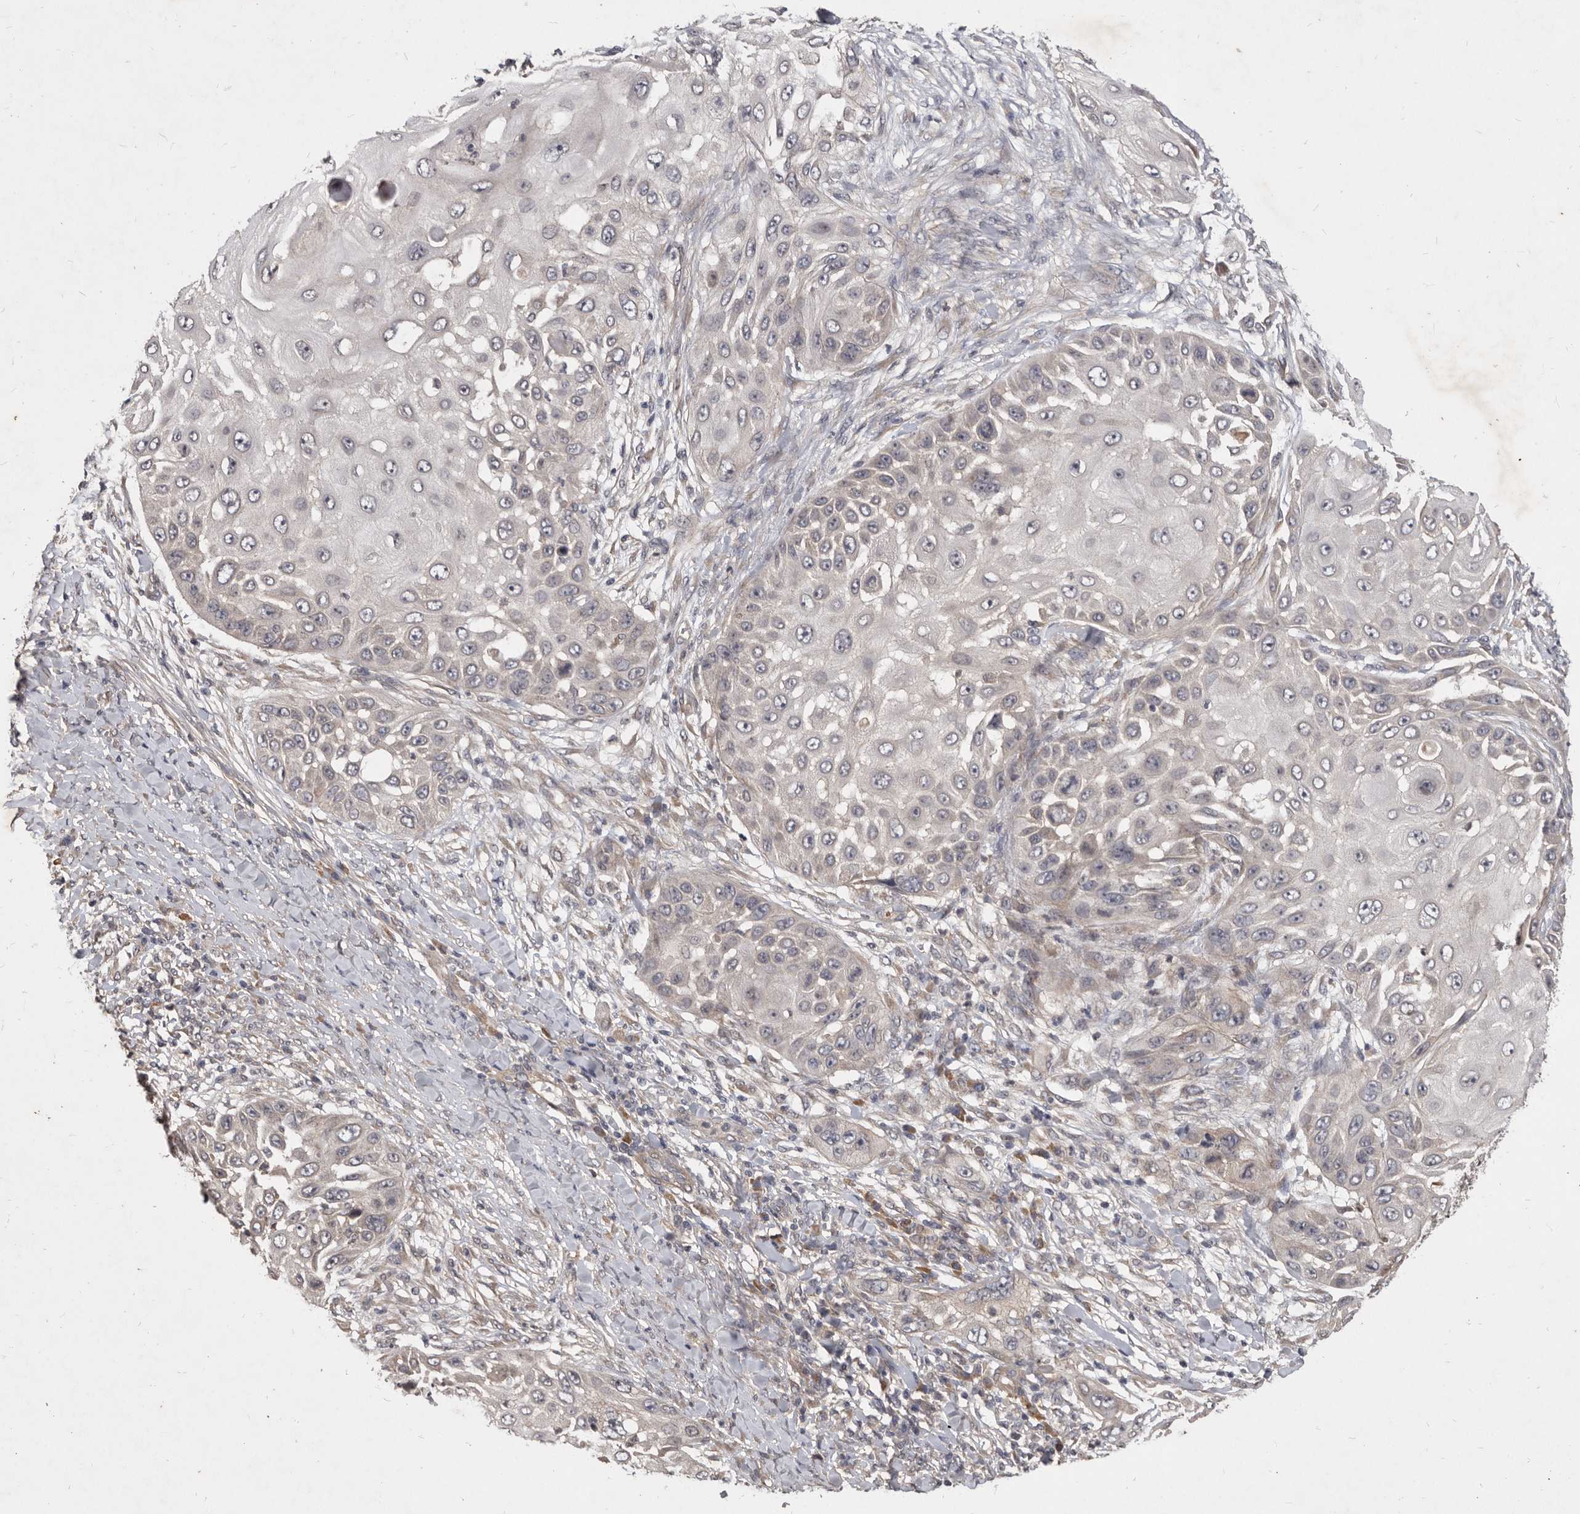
{"staining": {"intensity": "negative", "quantity": "none", "location": "none"}, "tissue": "skin cancer", "cell_type": "Tumor cells", "image_type": "cancer", "snomed": [{"axis": "morphology", "description": "Squamous cell carcinoma, NOS"}, {"axis": "topography", "description": "Skin"}], "caption": "DAB (3,3'-diaminobenzidine) immunohistochemical staining of human skin cancer (squamous cell carcinoma) exhibits no significant positivity in tumor cells. (DAB (3,3'-diaminobenzidine) immunohistochemistry (IHC) visualized using brightfield microscopy, high magnification).", "gene": "DNAJC28", "patient": {"sex": "female", "age": 44}}